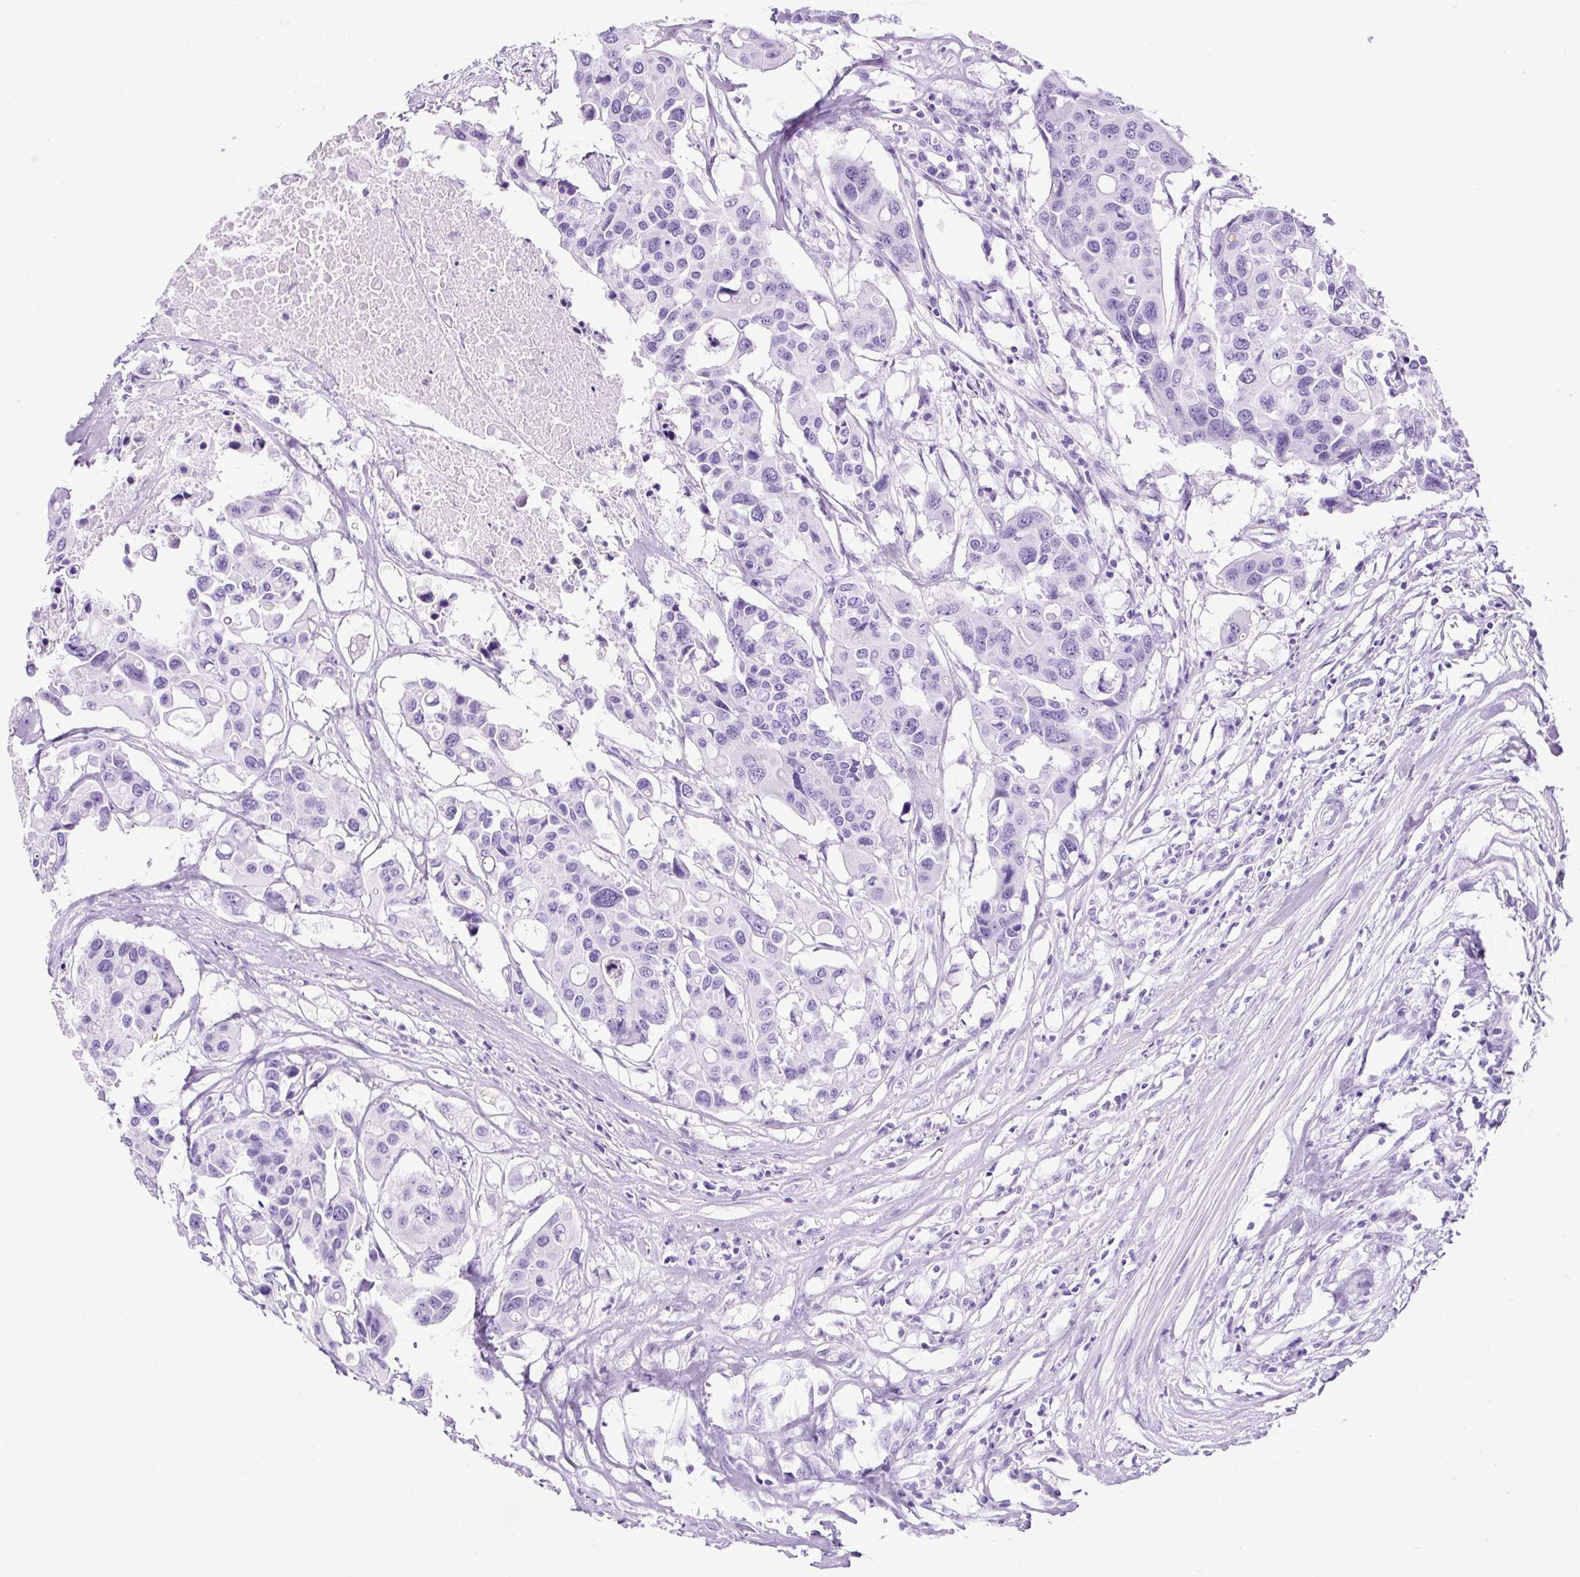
{"staining": {"intensity": "negative", "quantity": "none", "location": "none"}, "tissue": "colorectal cancer", "cell_type": "Tumor cells", "image_type": "cancer", "snomed": [{"axis": "morphology", "description": "Adenocarcinoma, NOS"}, {"axis": "topography", "description": "Colon"}], "caption": "Tumor cells show no significant protein staining in adenocarcinoma (colorectal). Nuclei are stained in blue.", "gene": "PDIA2", "patient": {"sex": "male", "age": 77}}